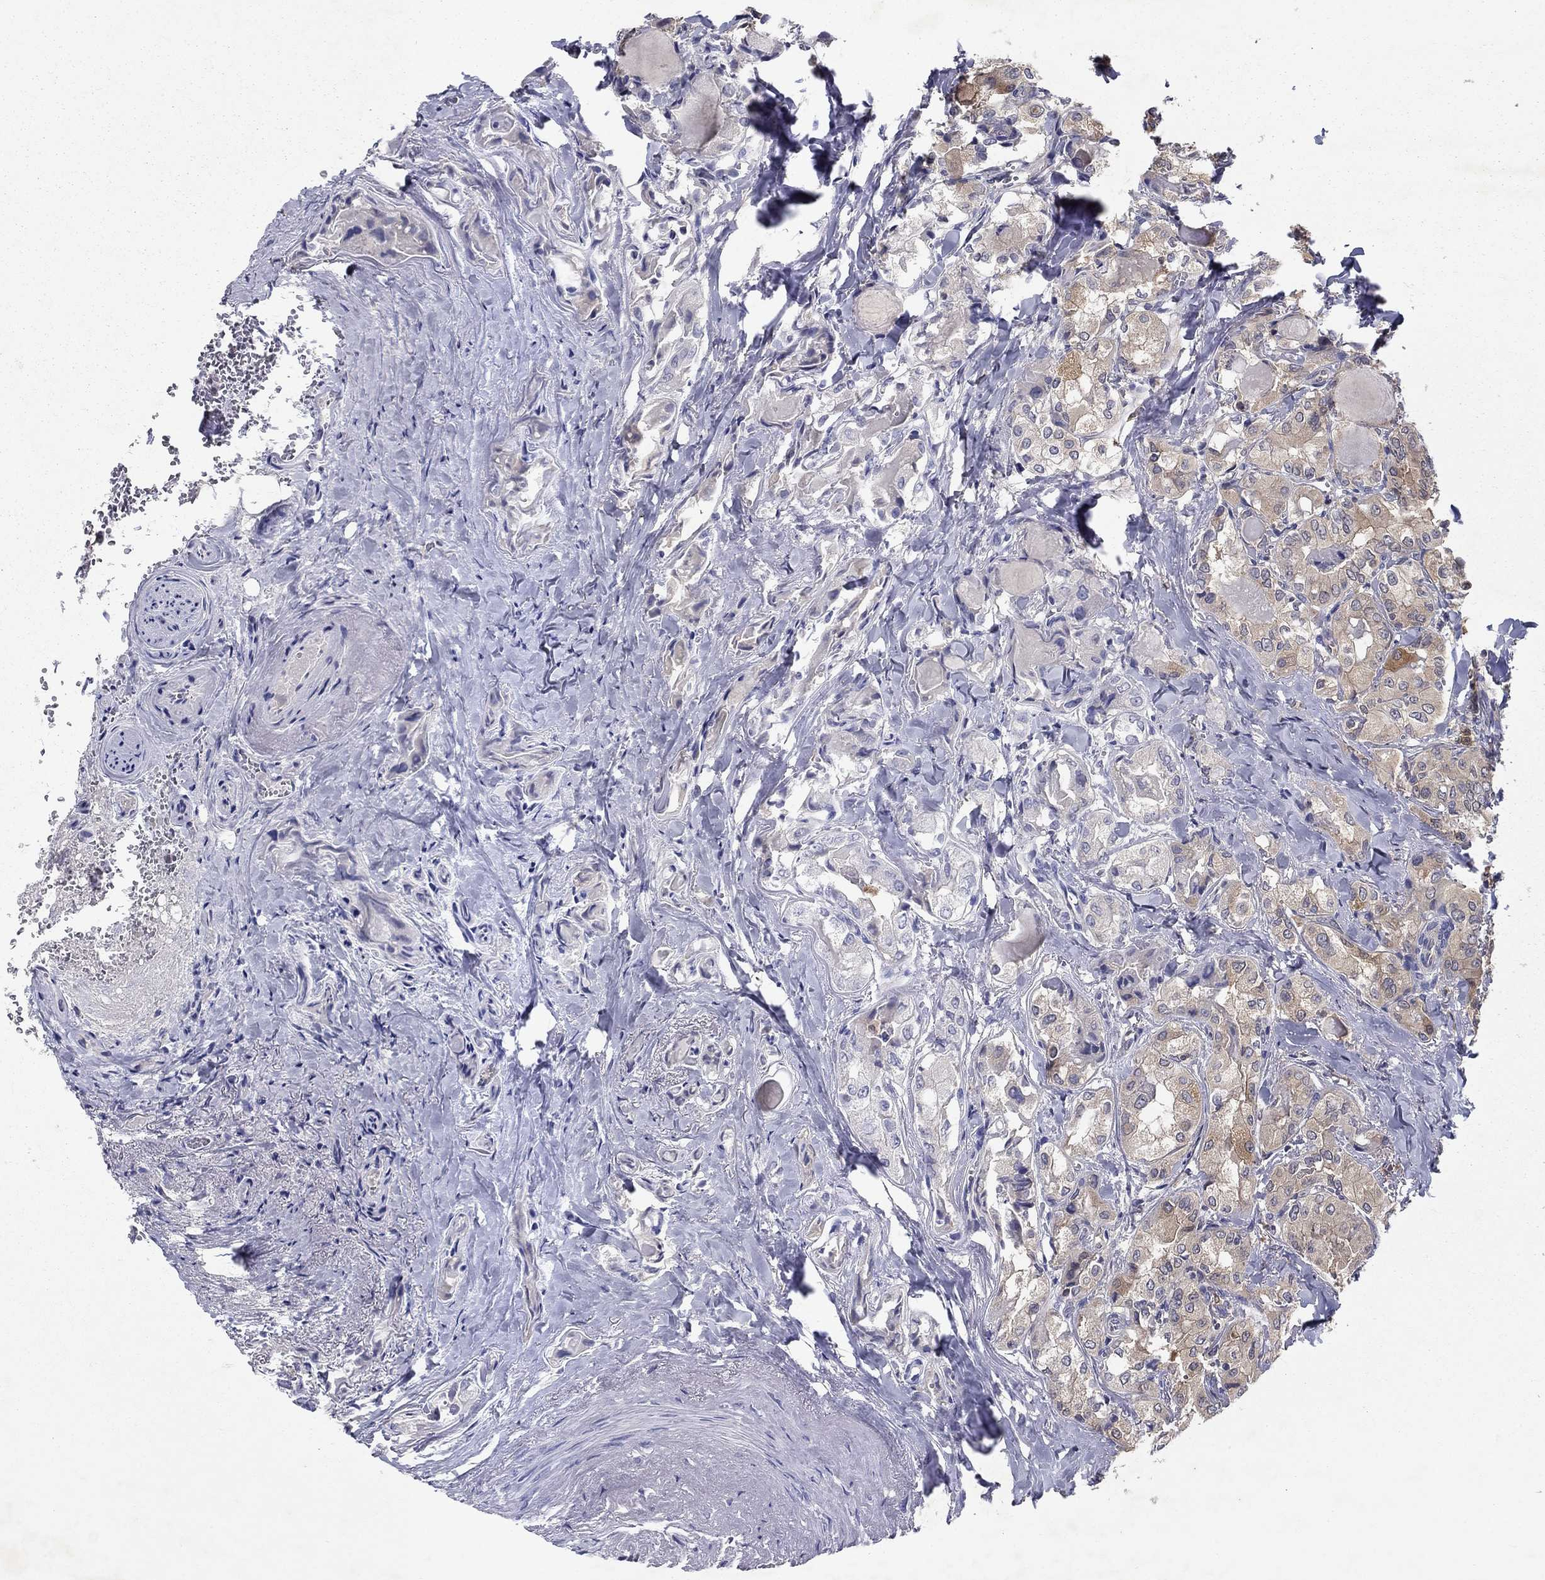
{"staining": {"intensity": "weak", "quantity": "25%-75%", "location": "cytoplasmic/membranous"}, "tissue": "thyroid cancer", "cell_type": "Tumor cells", "image_type": "cancer", "snomed": [{"axis": "morphology", "description": "Normal tissue, NOS"}, {"axis": "morphology", "description": "Papillary adenocarcinoma, NOS"}, {"axis": "topography", "description": "Thyroid gland"}], "caption": "IHC image of thyroid cancer stained for a protein (brown), which reveals low levels of weak cytoplasmic/membranous positivity in about 25%-75% of tumor cells.", "gene": "GLTP", "patient": {"sex": "female", "age": 66}}